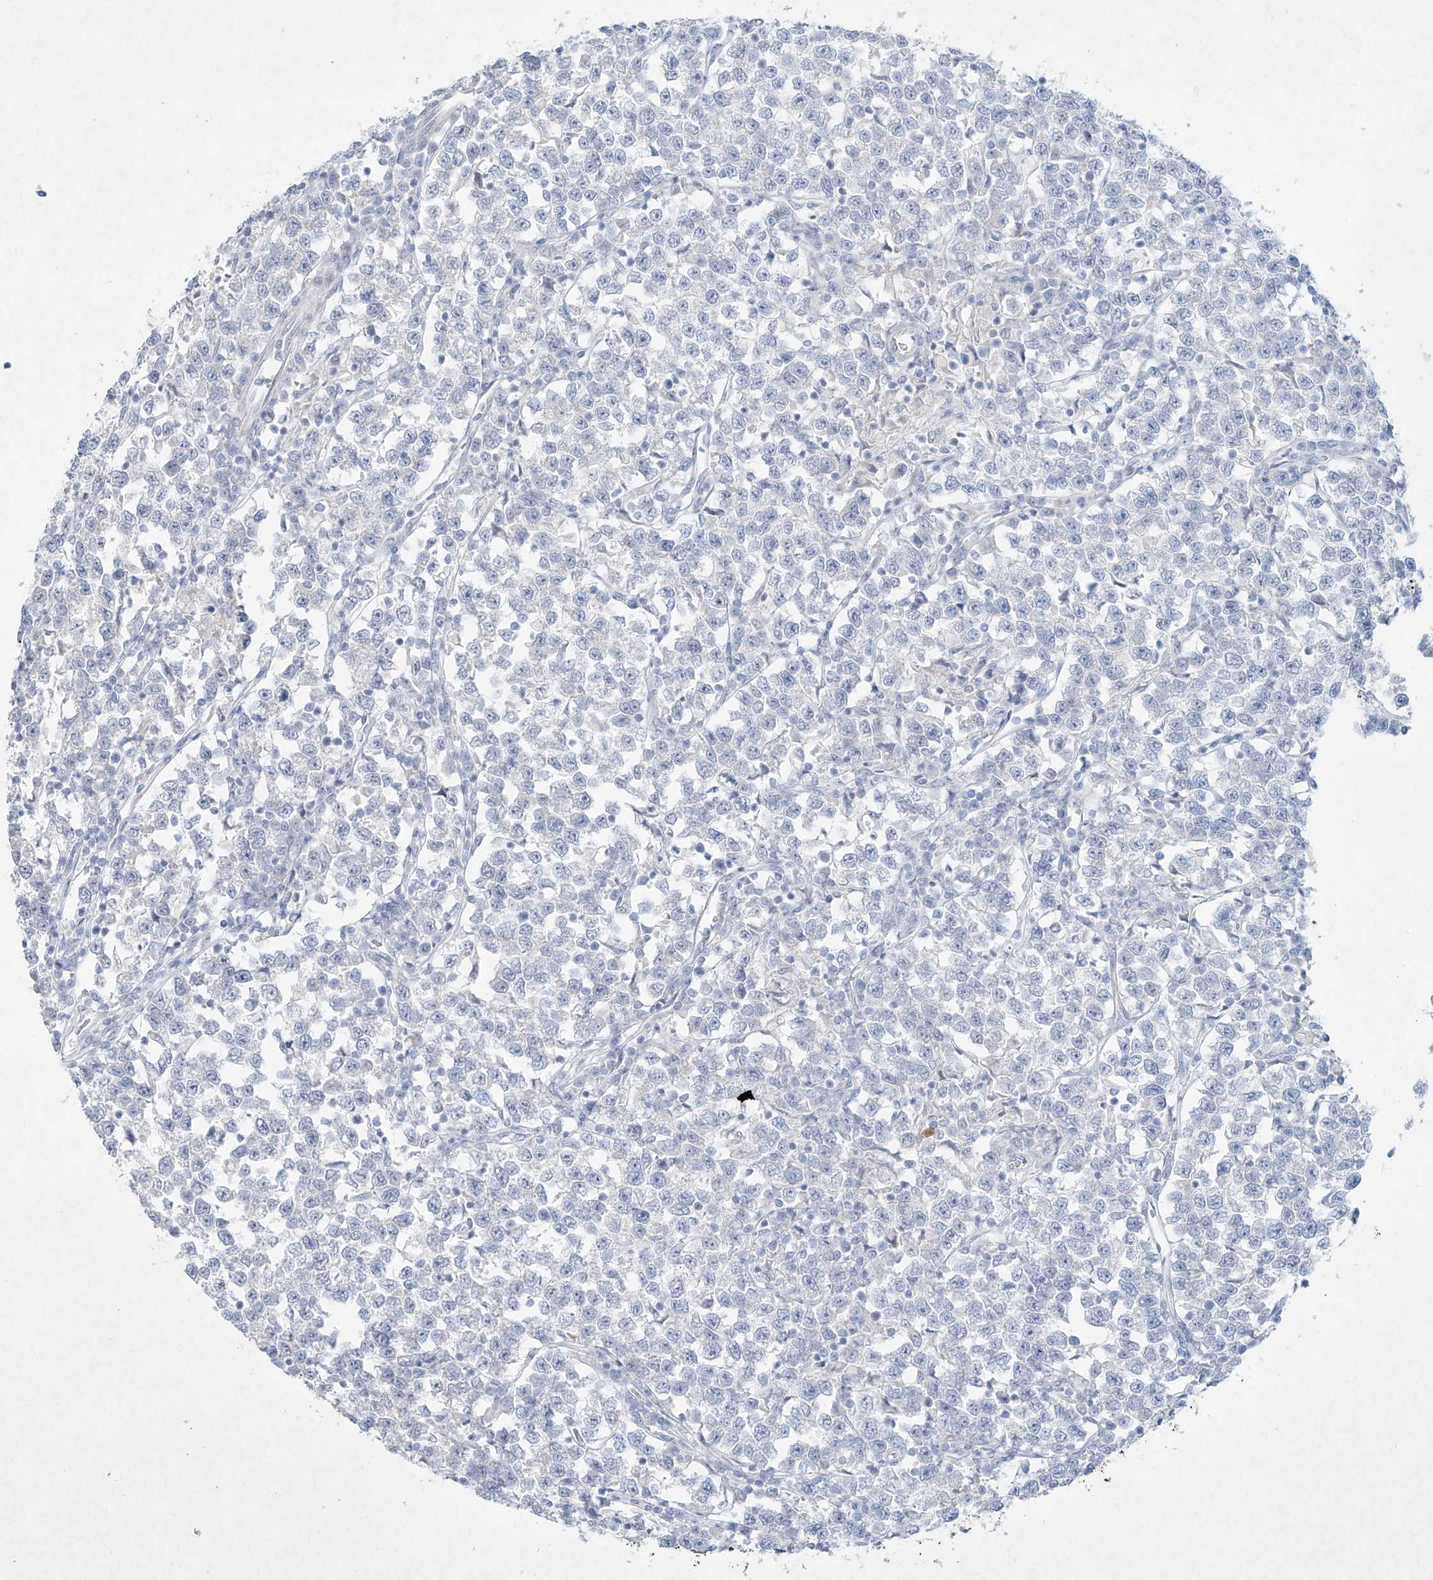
{"staining": {"intensity": "negative", "quantity": "none", "location": "none"}, "tissue": "testis cancer", "cell_type": "Tumor cells", "image_type": "cancer", "snomed": [{"axis": "morphology", "description": "Normal tissue, NOS"}, {"axis": "morphology", "description": "Seminoma, NOS"}, {"axis": "topography", "description": "Testis"}], "caption": "Protein analysis of testis cancer exhibits no significant positivity in tumor cells. (DAB immunohistochemistry (IHC) visualized using brightfield microscopy, high magnification).", "gene": "PAX6", "patient": {"sex": "male", "age": 43}}